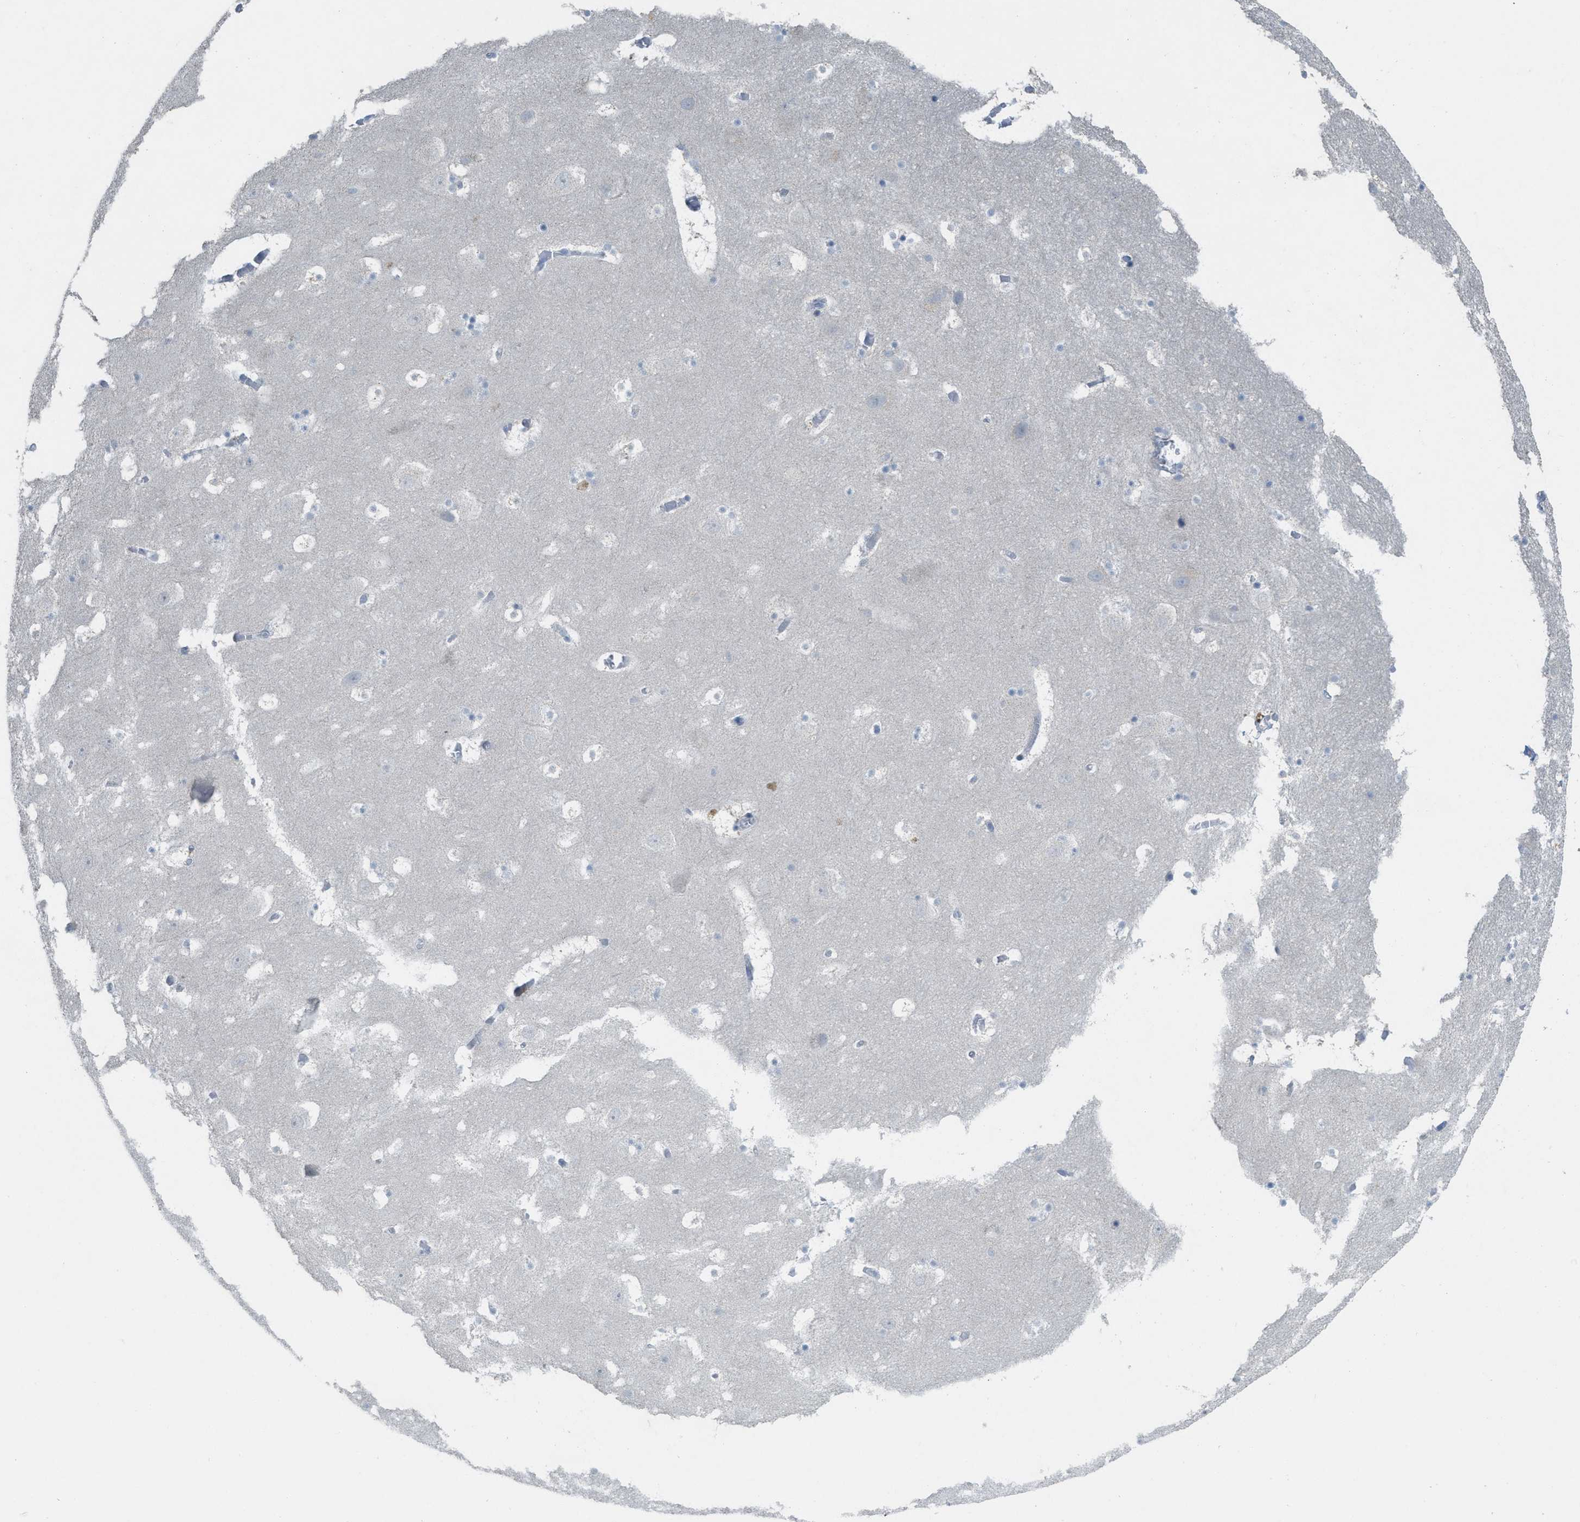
{"staining": {"intensity": "negative", "quantity": "none", "location": "none"}, "tissue": "hippocampus", "cell_type": "Glial cells", "image_type": "normal", "snomed": [{"axis": "morphology", "description": "Normal tissue, NOS"}, {"axis": "topography", "description": "Hippocampus"}], "caption": "A high-resolution photomicrograph shows IHC staining of normal hippocampus, which demonstrates no significant positivity in glial cells.", "gene": "TXNDC2", "patient": {"sex": "male", "age": 45}}